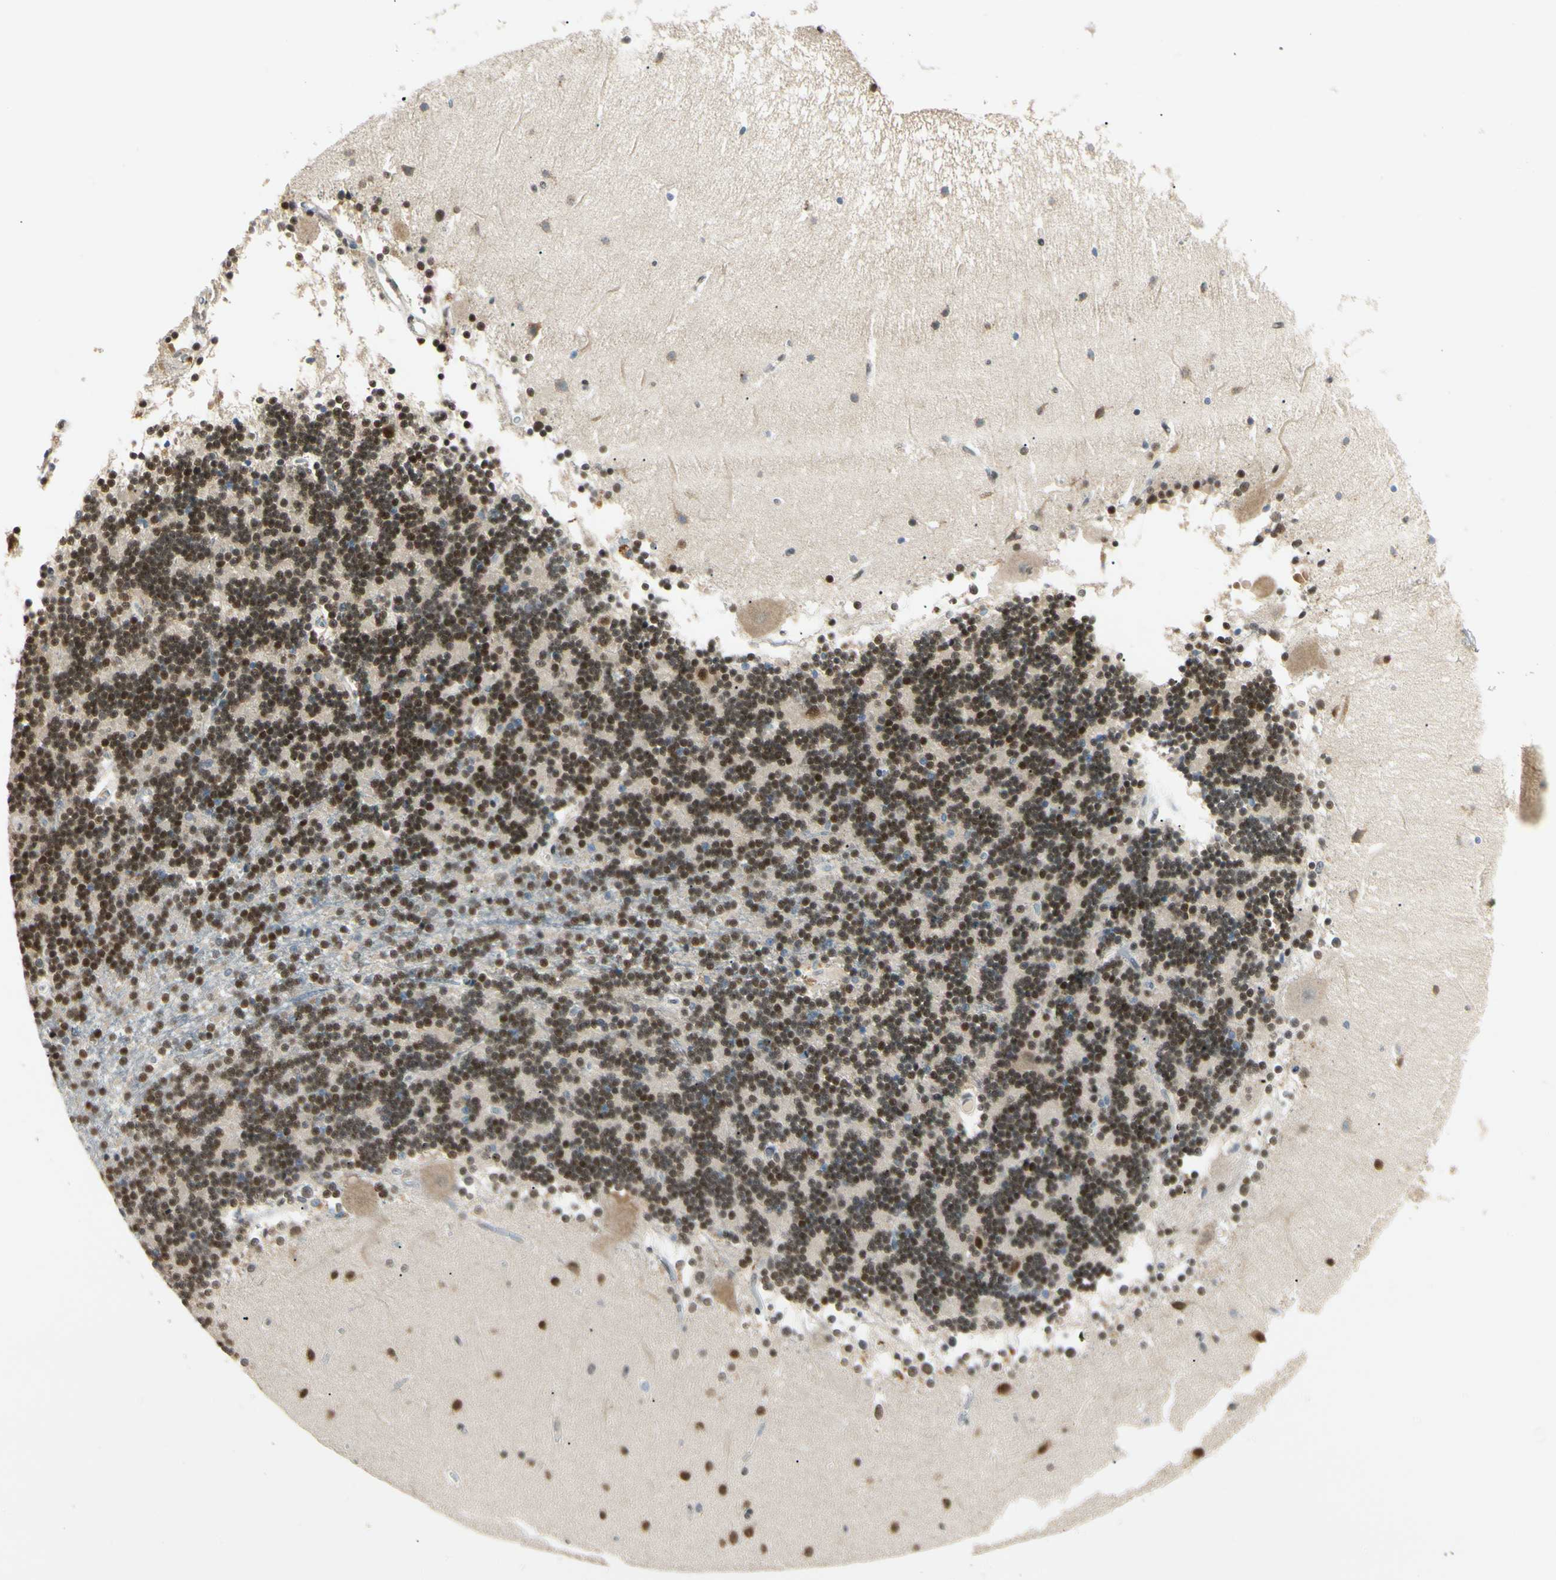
{"staining": {"intensity": "strong", "quantity": ">75%", "location": "nuclear"}, "tissue": "cerebellum", "cell_type": "Cells in granular layer", "image_type": "normal", "snomed": [{"axis": "morphology", "description": "Normal tissue, NOS"}, {"axis": "topography", "description": "Cerebellum"}], "caption": "About >75% of cells in granular layer in unremarkable cerebellum exhibit strong nuclear protein positivity as visualized by brown immunohistochemical staining.", "gene": "ATXN1", "patient": {"sex": "female", "age": 54}}